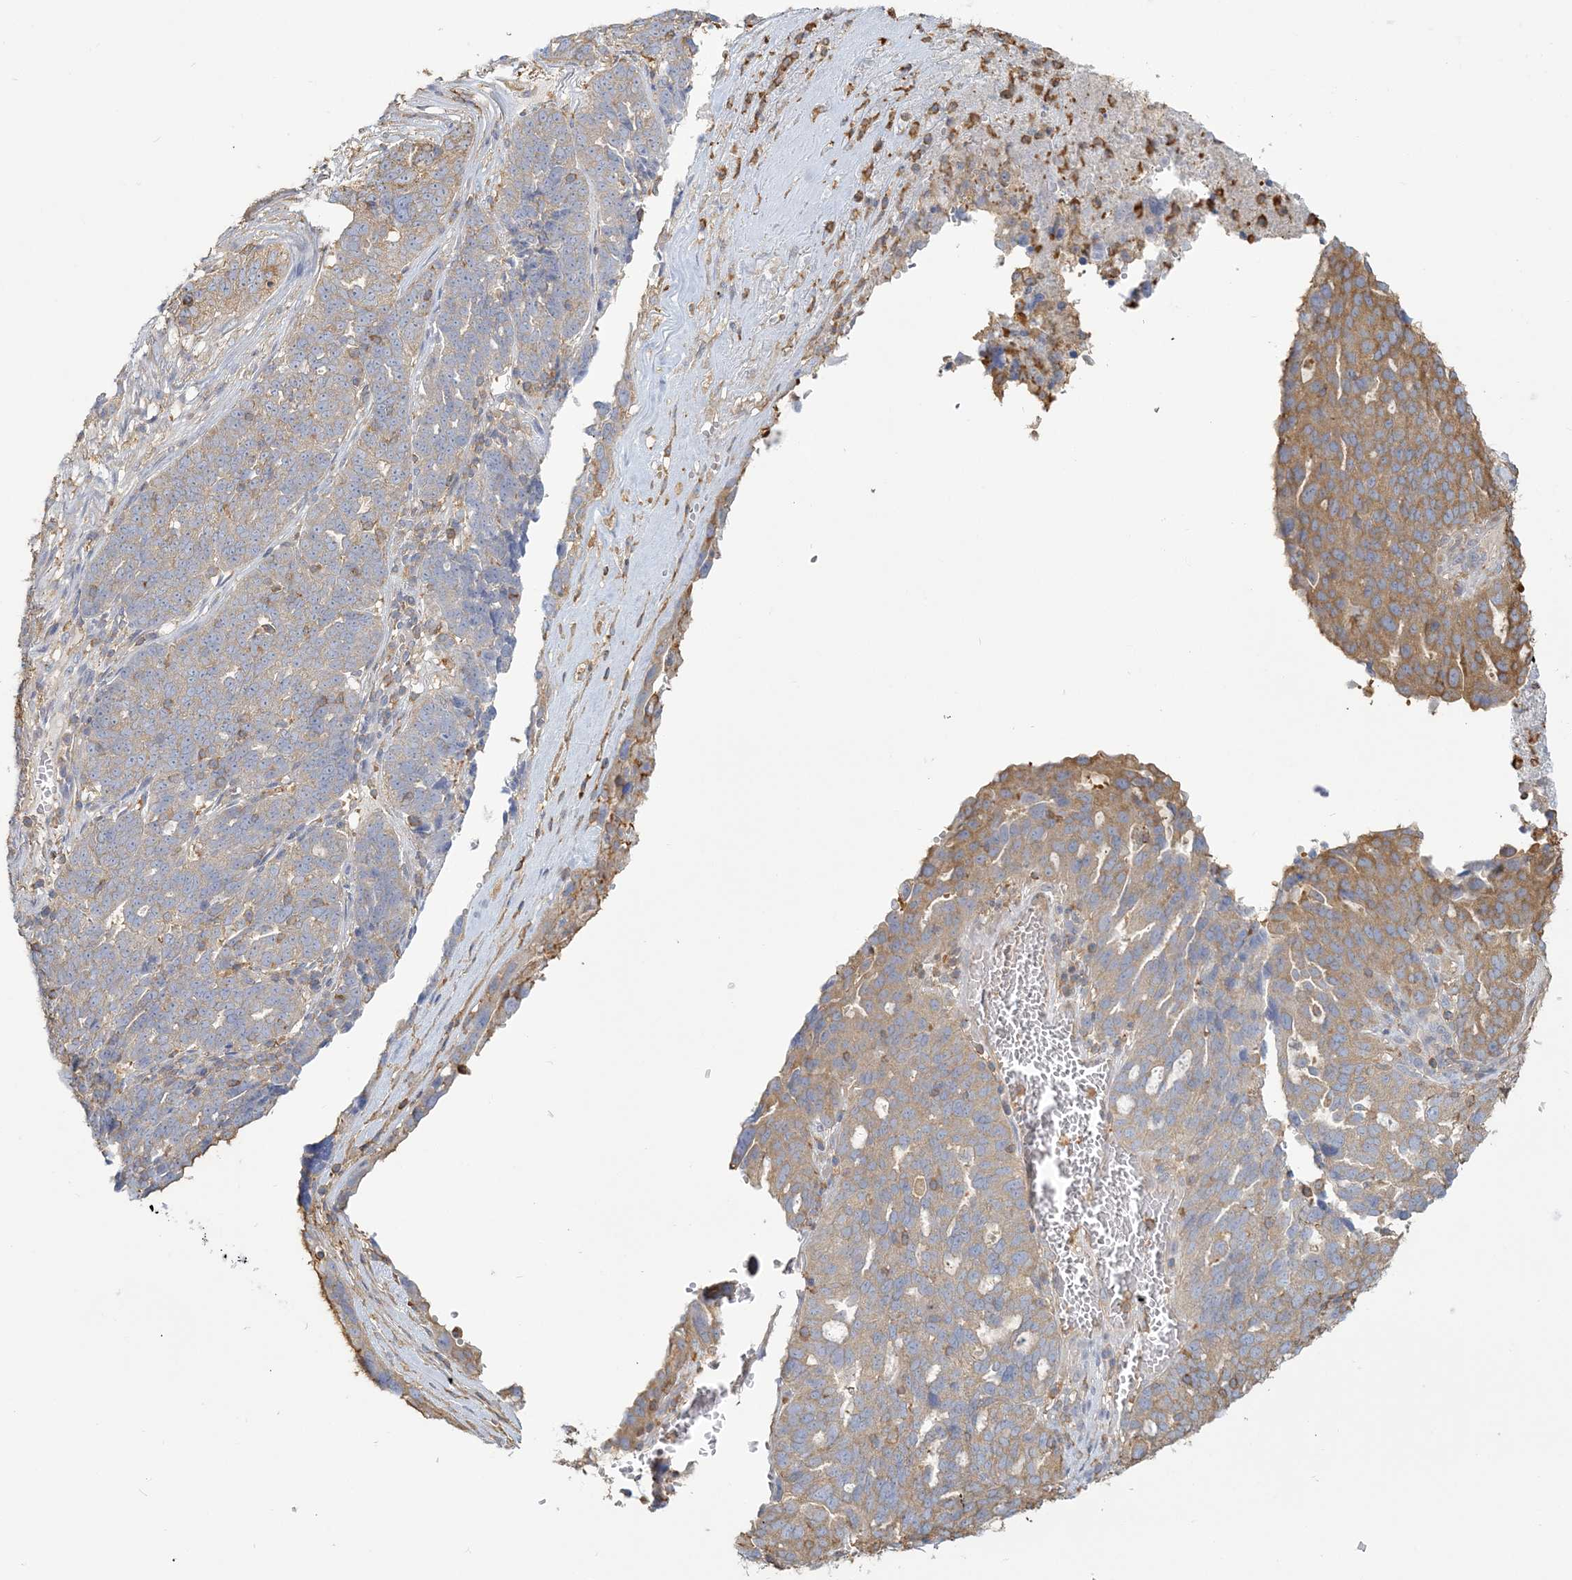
{"staining": {"intensity": "moderate", "quantity": "25%-75%", "location": "cytoplasmic/membranous"}, "tissue": "ovarian cancer", "cell_type": "Tumor cells", "image_type": "cancer", "snomed": [{"axis": "morphology", "description": "Cystadenocarcinoma, serous, NOS"}, {"axis": "topography", "description": "Ovary"}], "caption": "The immunohistochemical stain labels moderate cytoplasmic/membranous staining in tumor cells of ovarian serous cystadenocarcinoma tissue.", "gene": "ANKS1A", "patient": {"sex": "female", "age": 59}}